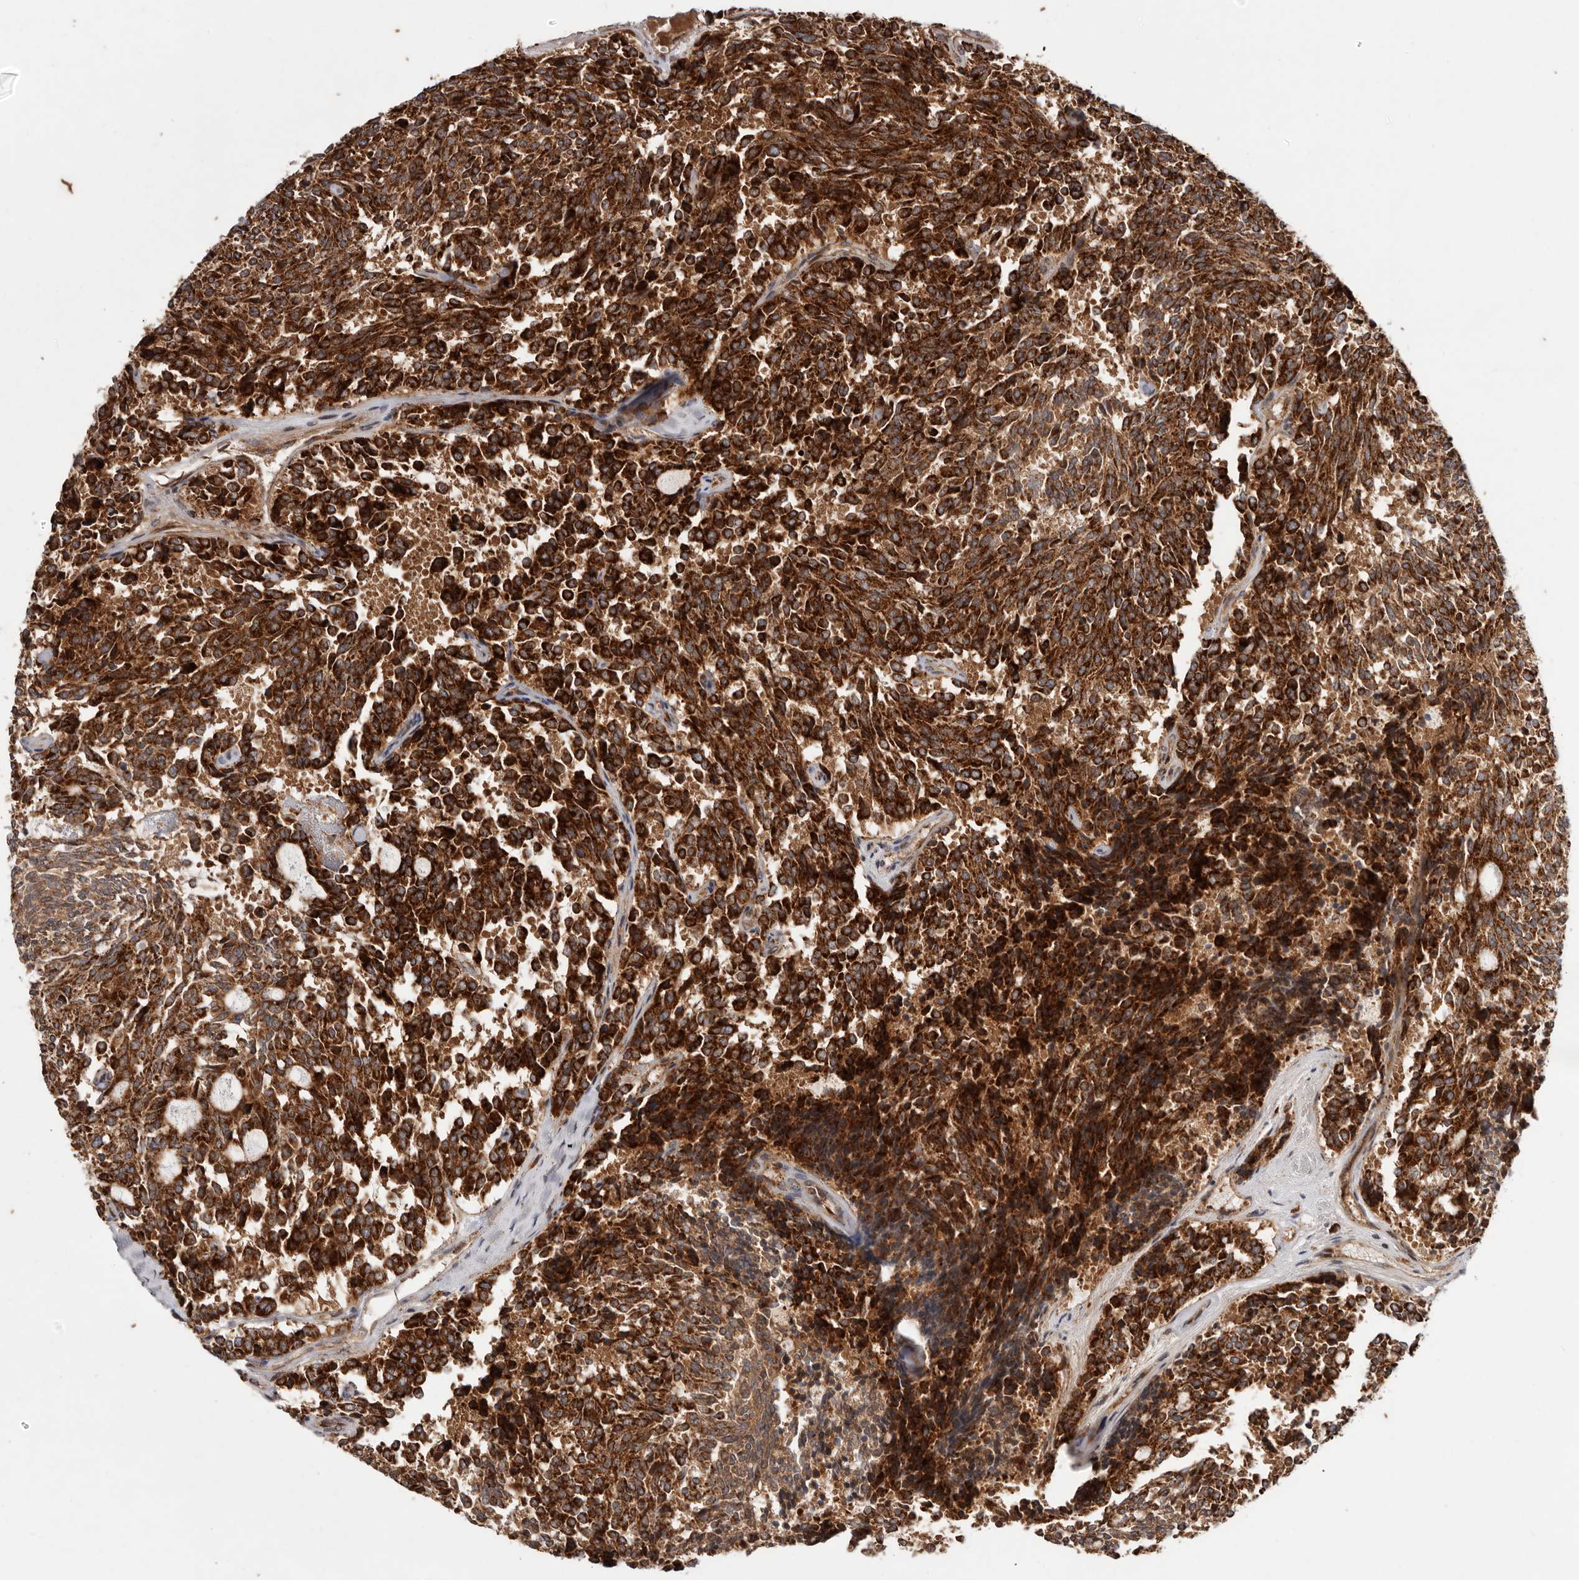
{"staining": {"intensity": "strong", "quantity": ">75%", "location": "cytoplasmic/membranous"}, "tissue": "carcinoid", "cell_type": "Tumor cells", "image_type": "cancer", "snomed": [{"axis": "morphology", "description": "Carcinoid, malignant, NOS"}, {"axis": "topography", "description": "Pancreas"}], "caption": "IHC (DAB) staining of human carcinoid shows strong cytoplasmic/membranous protein positivity in approximately >75% of tumor cells.", "gene": "MRPS10", "patient": {"sex": "female", "age": 54}}